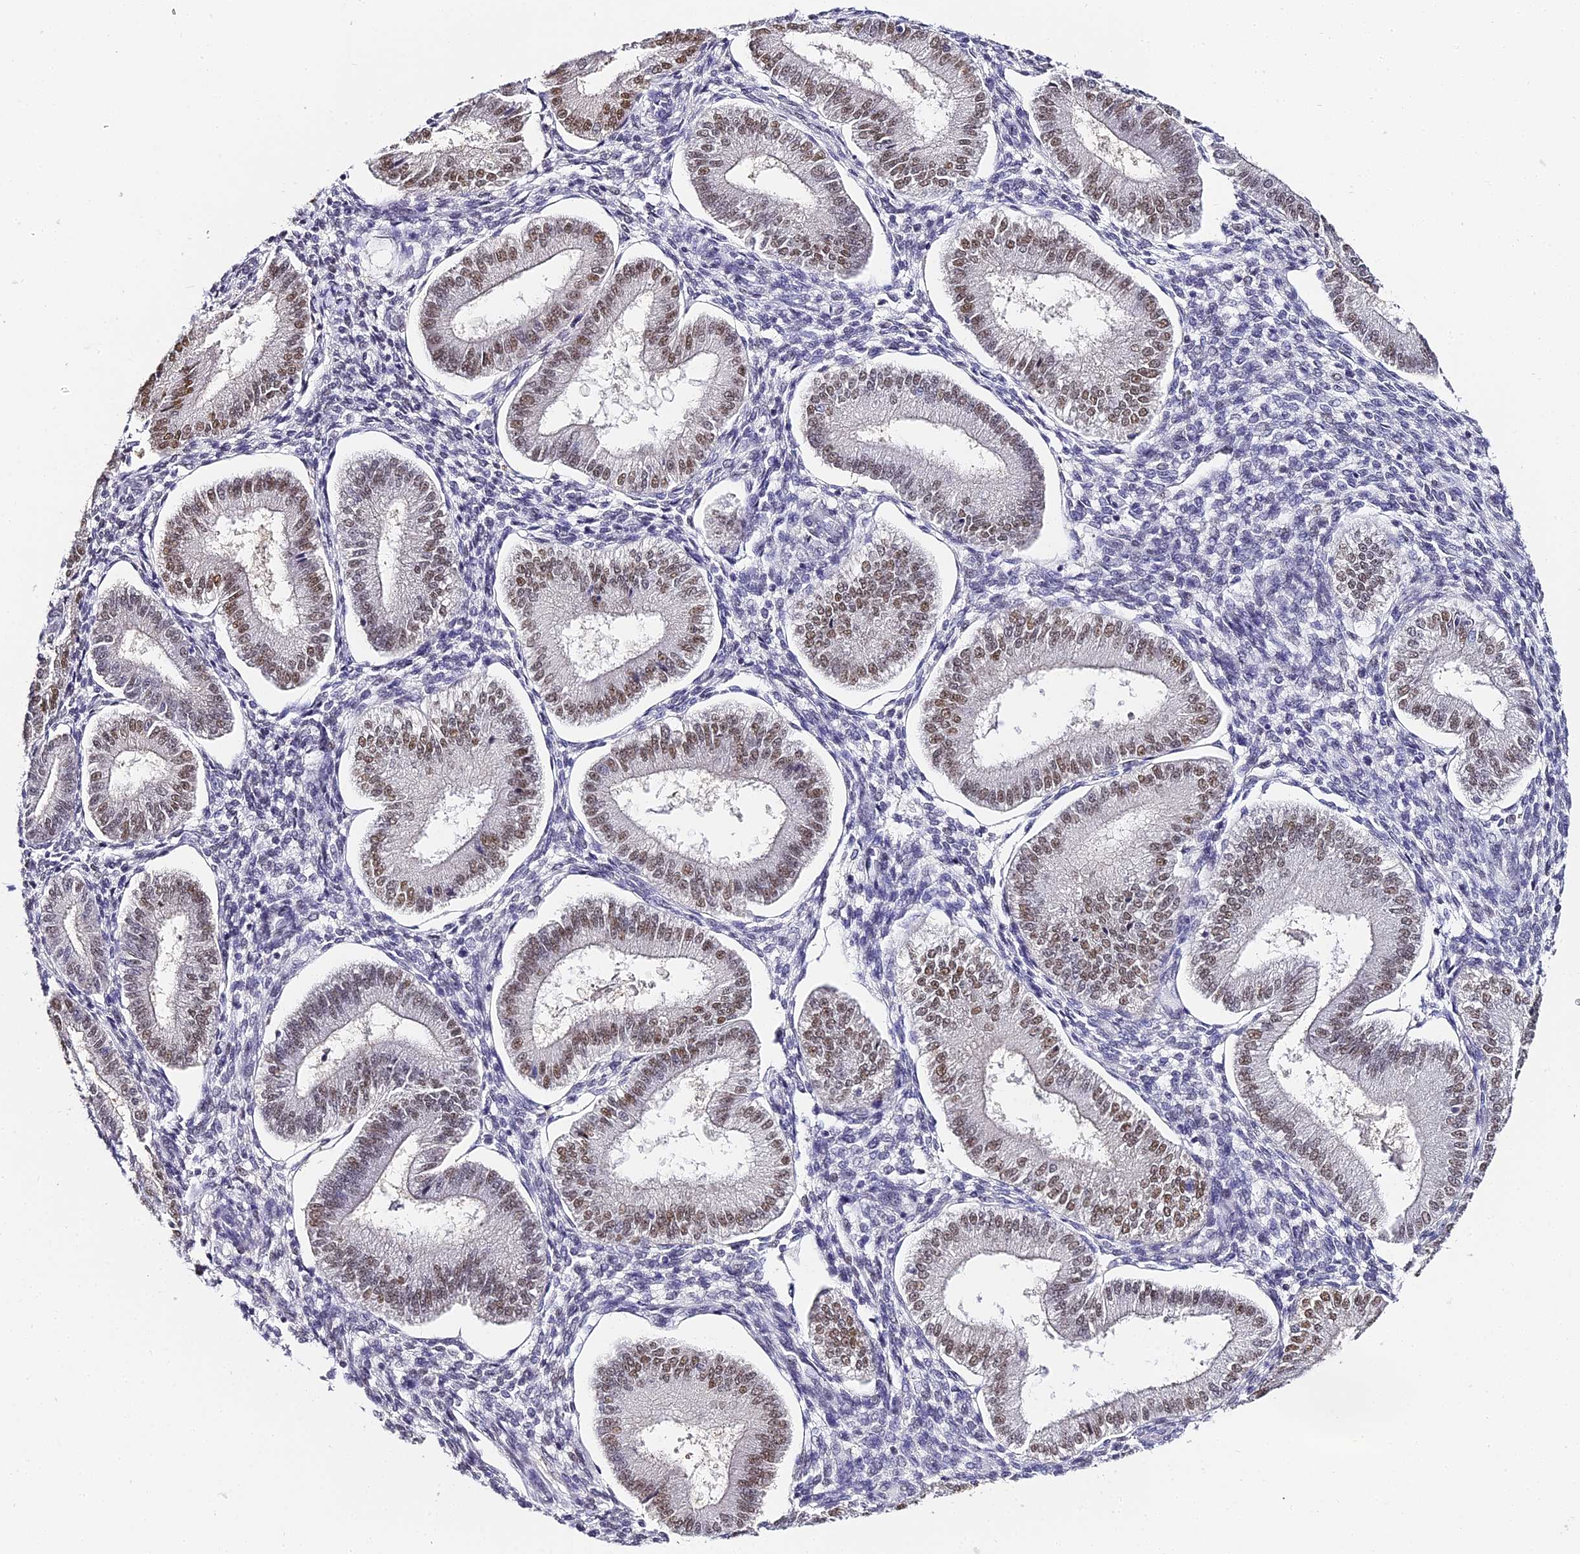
{"staining": {"intensity": "negative", "quantity": "none", "location": "none"}, "tissue": "endometrium", "cell_type": "Cells in endometrial stroma", "image_type": "normal", "snomed": [{"axis": "morphology", "description": "Normal tissue, NOS"}, {"axis": "topography", "description": "Endometrium"}], "caption": "DAB immunohistochemical staining of unremarkable endometrium shows no significant expression in cells in endometrial stroma.", "gene": "ABHD14A", "patient": {"sex": "female", "age": 39}}